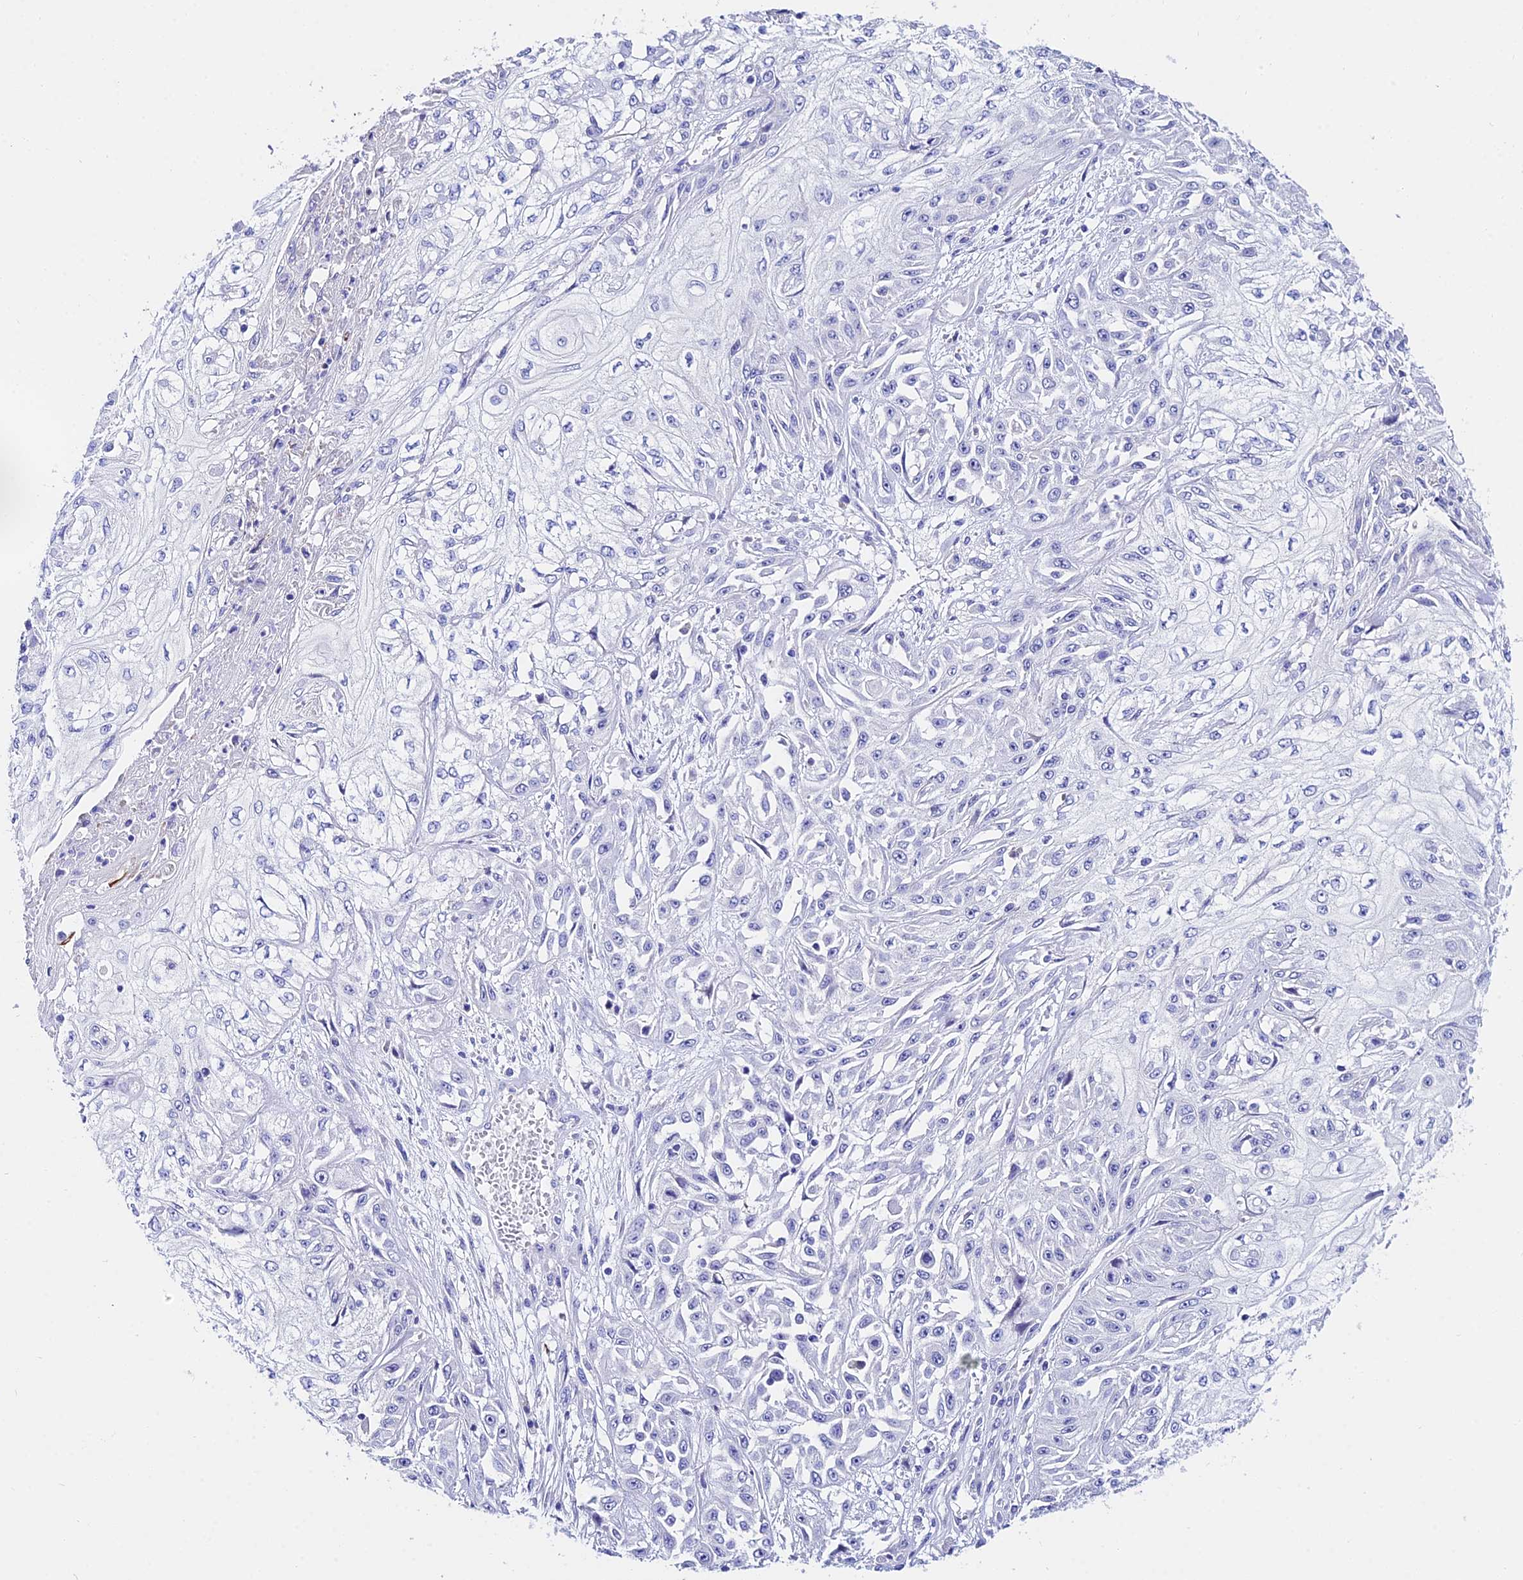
{"staining": {"intensity": "negative", "quantity": "none", "location": "none"}, "tissue": "skin cancer", "cell_type": "Tumor cells", "image_type": "cancer", "snomed": [{"axis": "morphology", "description": "Squamous cell carcinoma, NOS"}, {"axis": "morphology", "description": "Squamous cell carcinoma, metastatic, NOS"}, {"axis": "topography", "description": "Skin"}, {"axis": "topography", "description": "Lymph node"}], "caption": "The histopathology image reveals no staining of tumor cells in skin metastatic squamous cell carcinoma. The staining is performed using DAB (3,3'-diaminobenzidine) brown chromogen with nuclei counter-stained in using hematoxylin.", "gene": "CEP41", "patient": {"sex": "male", "age": 75}}